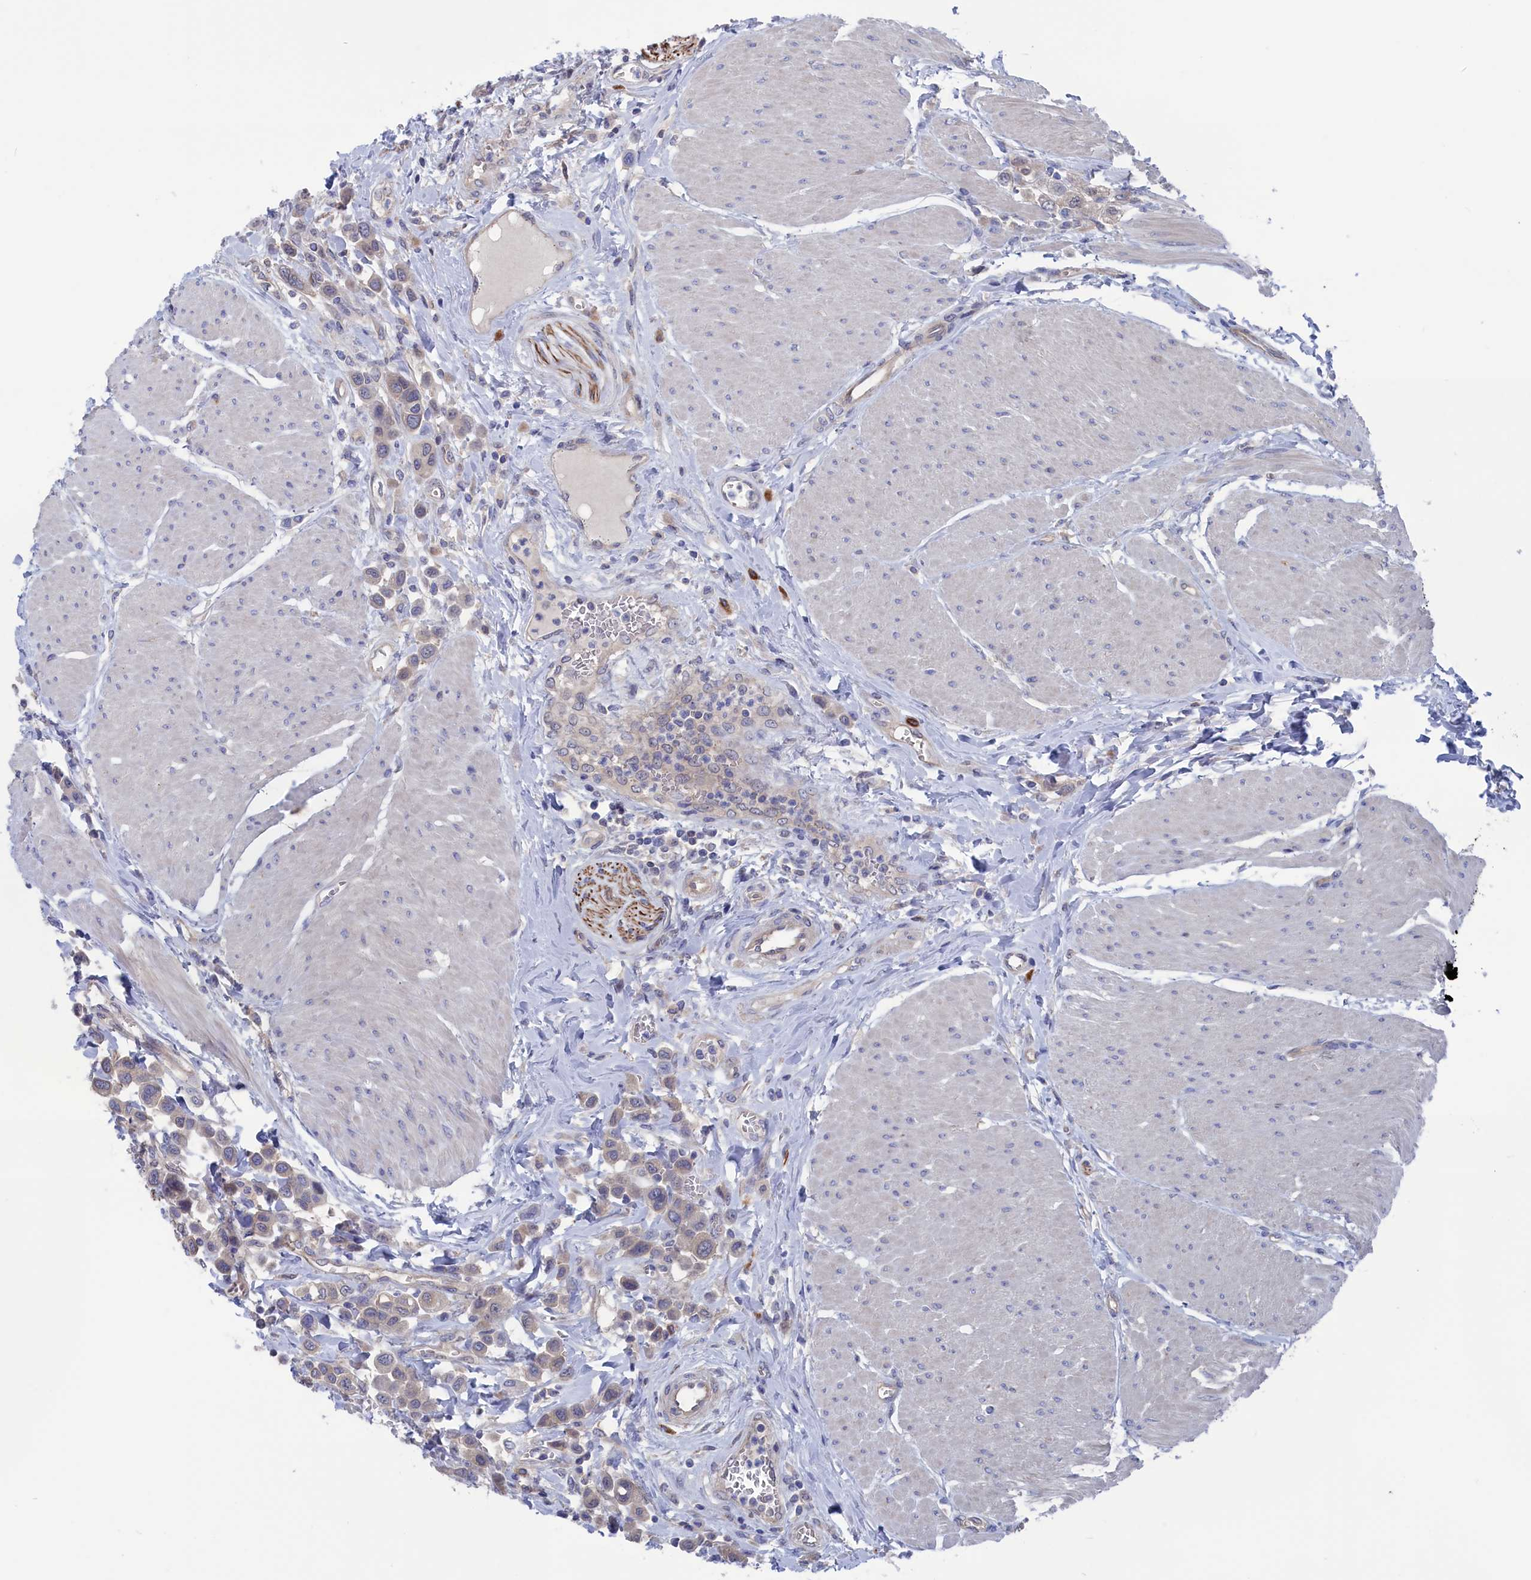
{"staining": {"intensity": "negative", "quantity": "none", "location": "none"}, "tissue": "urothelial cancer", "cell_type": "Tumor cells", "image_type": "cancer", "snomed": [{"axis": "morphology", "description": "Urothelial carcinoma, High grade"}, {"axis": "topography", "description": "Urinary bladder"}], "caption": "High-grade urothelial carcinoma was stained to show a protein in brown. There is no significant expression in tumor cells.", "gene": "NUTF2", "patient": {"sex": "male", "age": 50}}